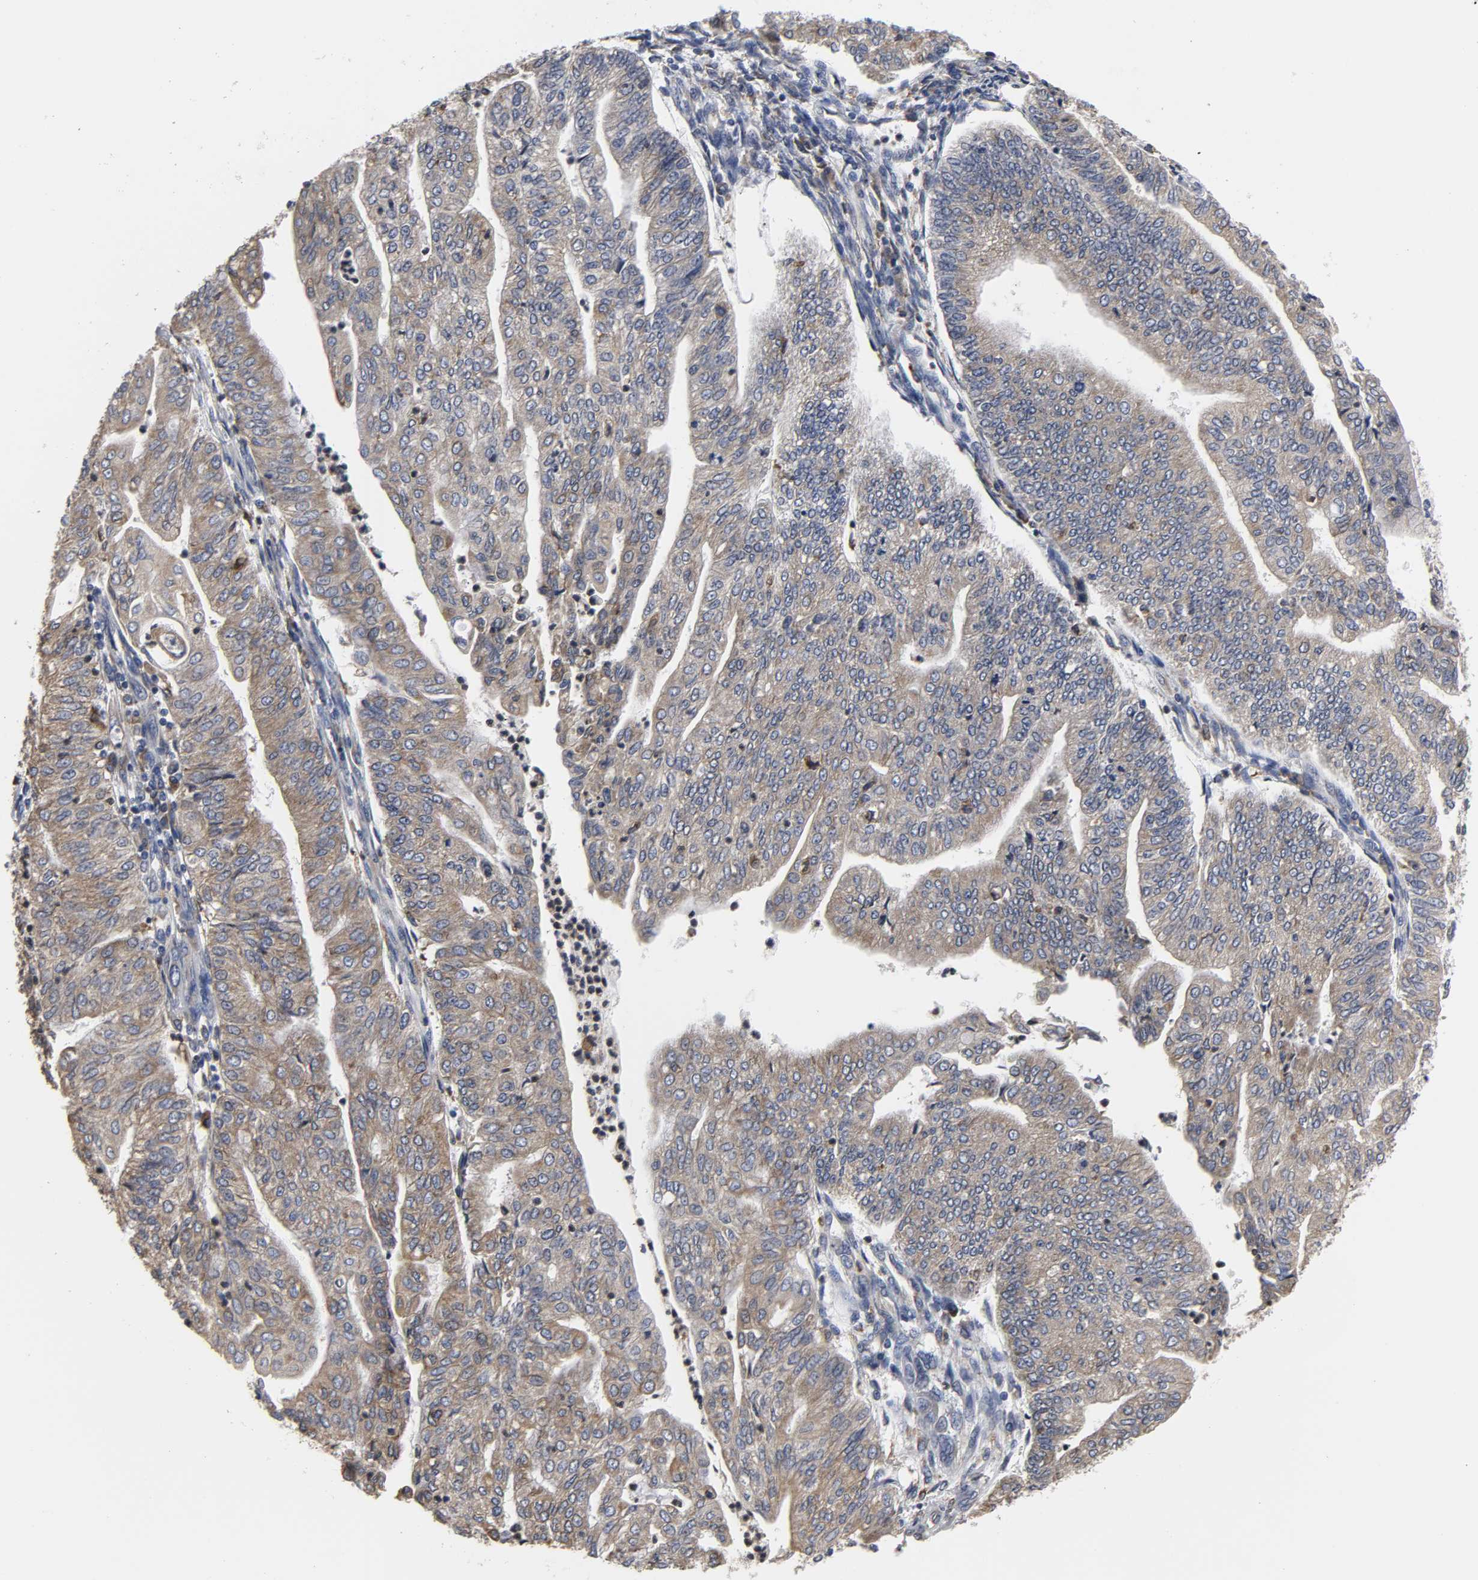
{"staining": {"intensity": "weak", "quantity": ">75%", "location": "cytoplasmic/membranous"}, "tissue": "endometrial cancer", "cell_type": "Tumor cells", "image_type": "cancer", "snomed": [{"axis": "morphology", "description": "Adenocarcinoma, NOS"}, {"axis": "topography", "description": "Endometrium"}], "caption": "Endometrial cancer (adenocarcinoma) tissue demonstrates weak cytoplasmic/membranous staining in approximately >75% of tumor cells Using DAB (brown) and hematoxylin (blue) stains, captured at high magnification using brightfield microscopy.", "gene": "HCK", "patient": {"sex": "female", "age": 59}}